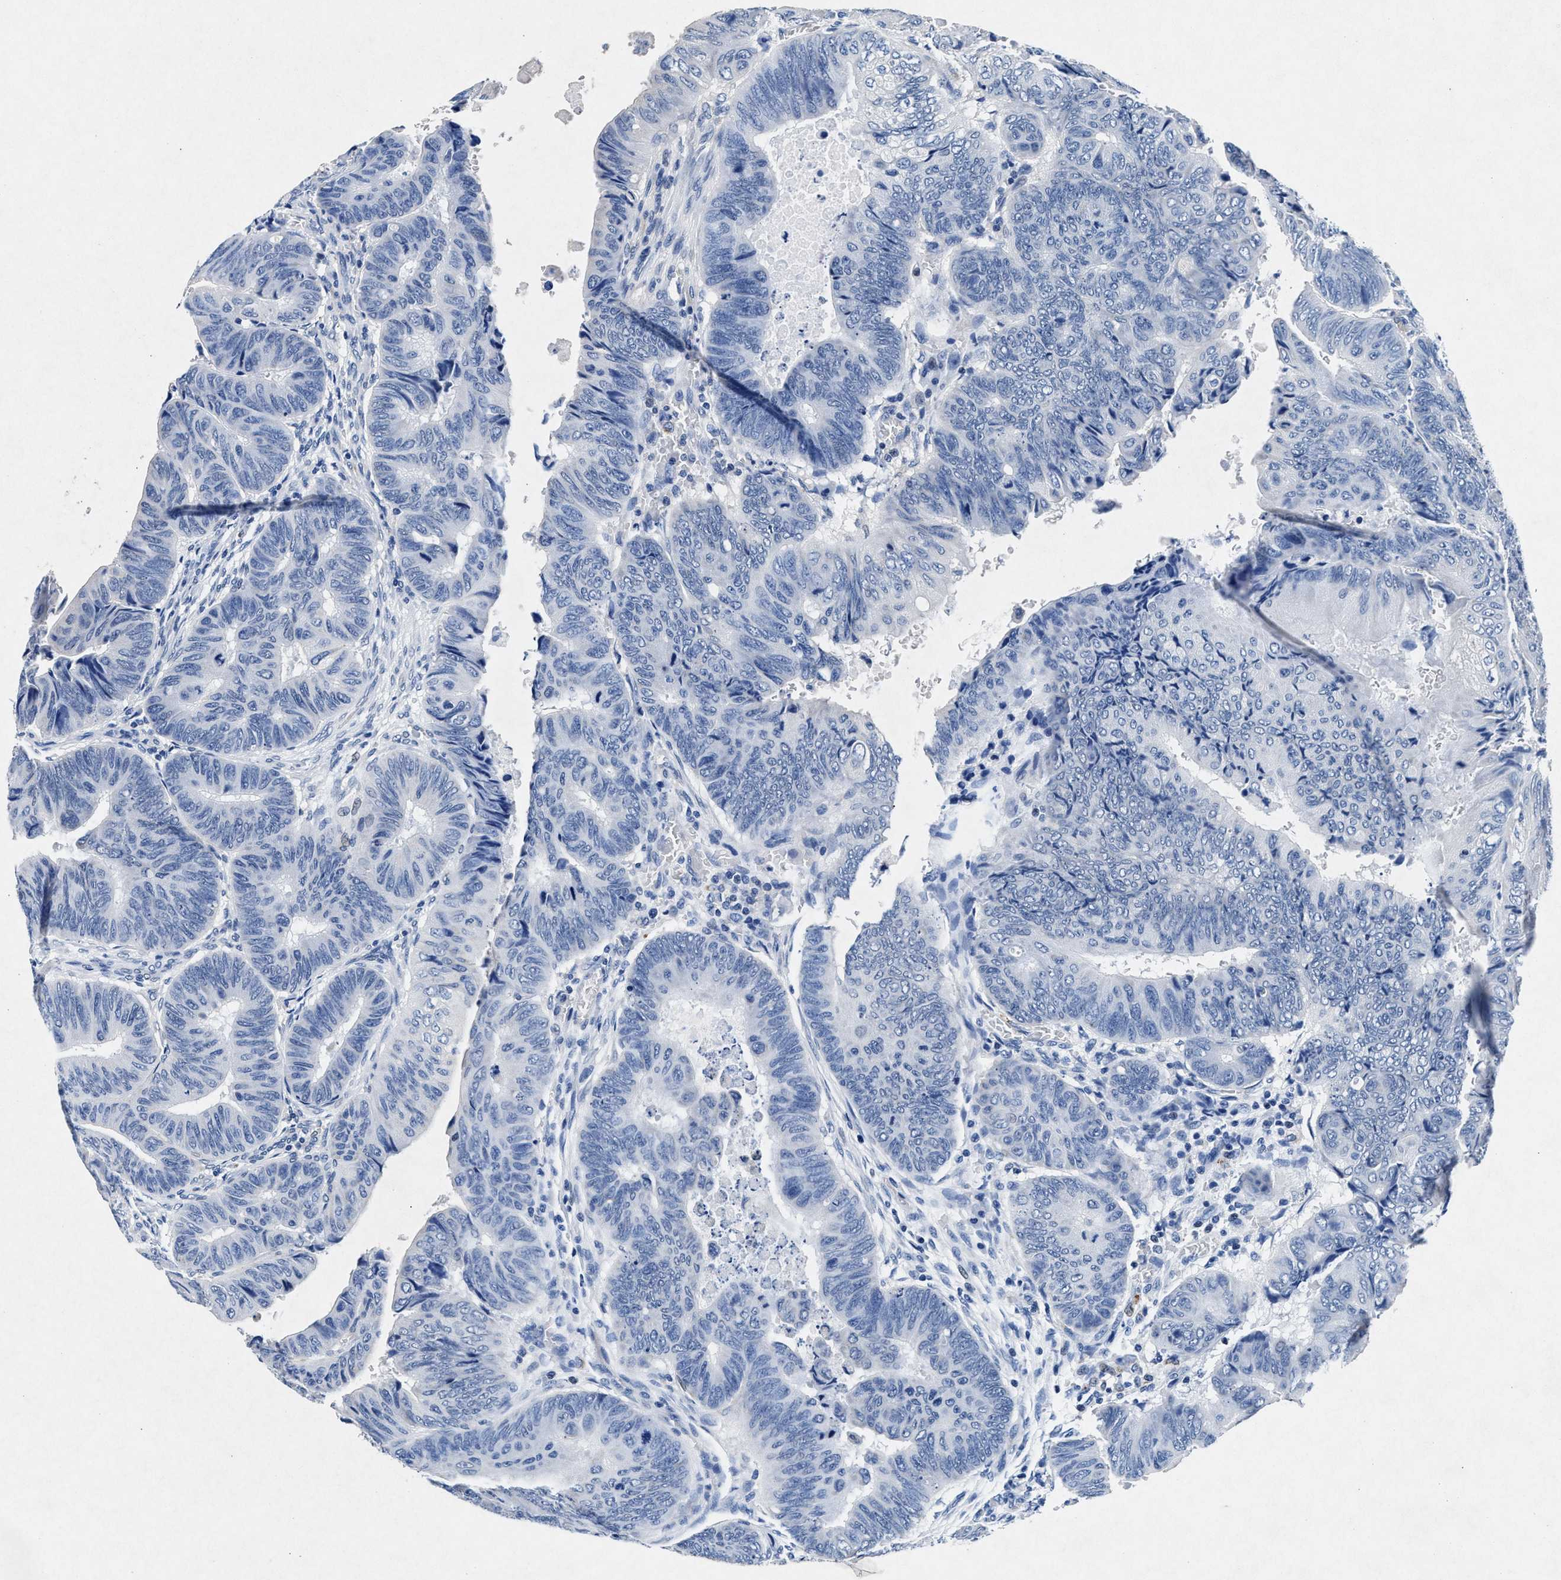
{"staining": {"intensity": "negative", "quantity": "none", "location": "none"}, "tissue": "colorectal cancer", "cell_type": "Tumor cells", "image_type": "cancer", "snomed": [{"axis": "morphology", "description": "Normal tissue, NOS"}, {"axis": "morphology", "description": "Adenocarcinoma, NOS"}, {"axis": "topography", "description": "Rectum"}, {"axis": "topography", "description": "Peripheral nerve tissue"}], "caption": "There is no significant expression in tumor cells of colorectal adenocarcinoma.", "gene": "MAP6", "patient": {"sex": "male", "age": 92}}